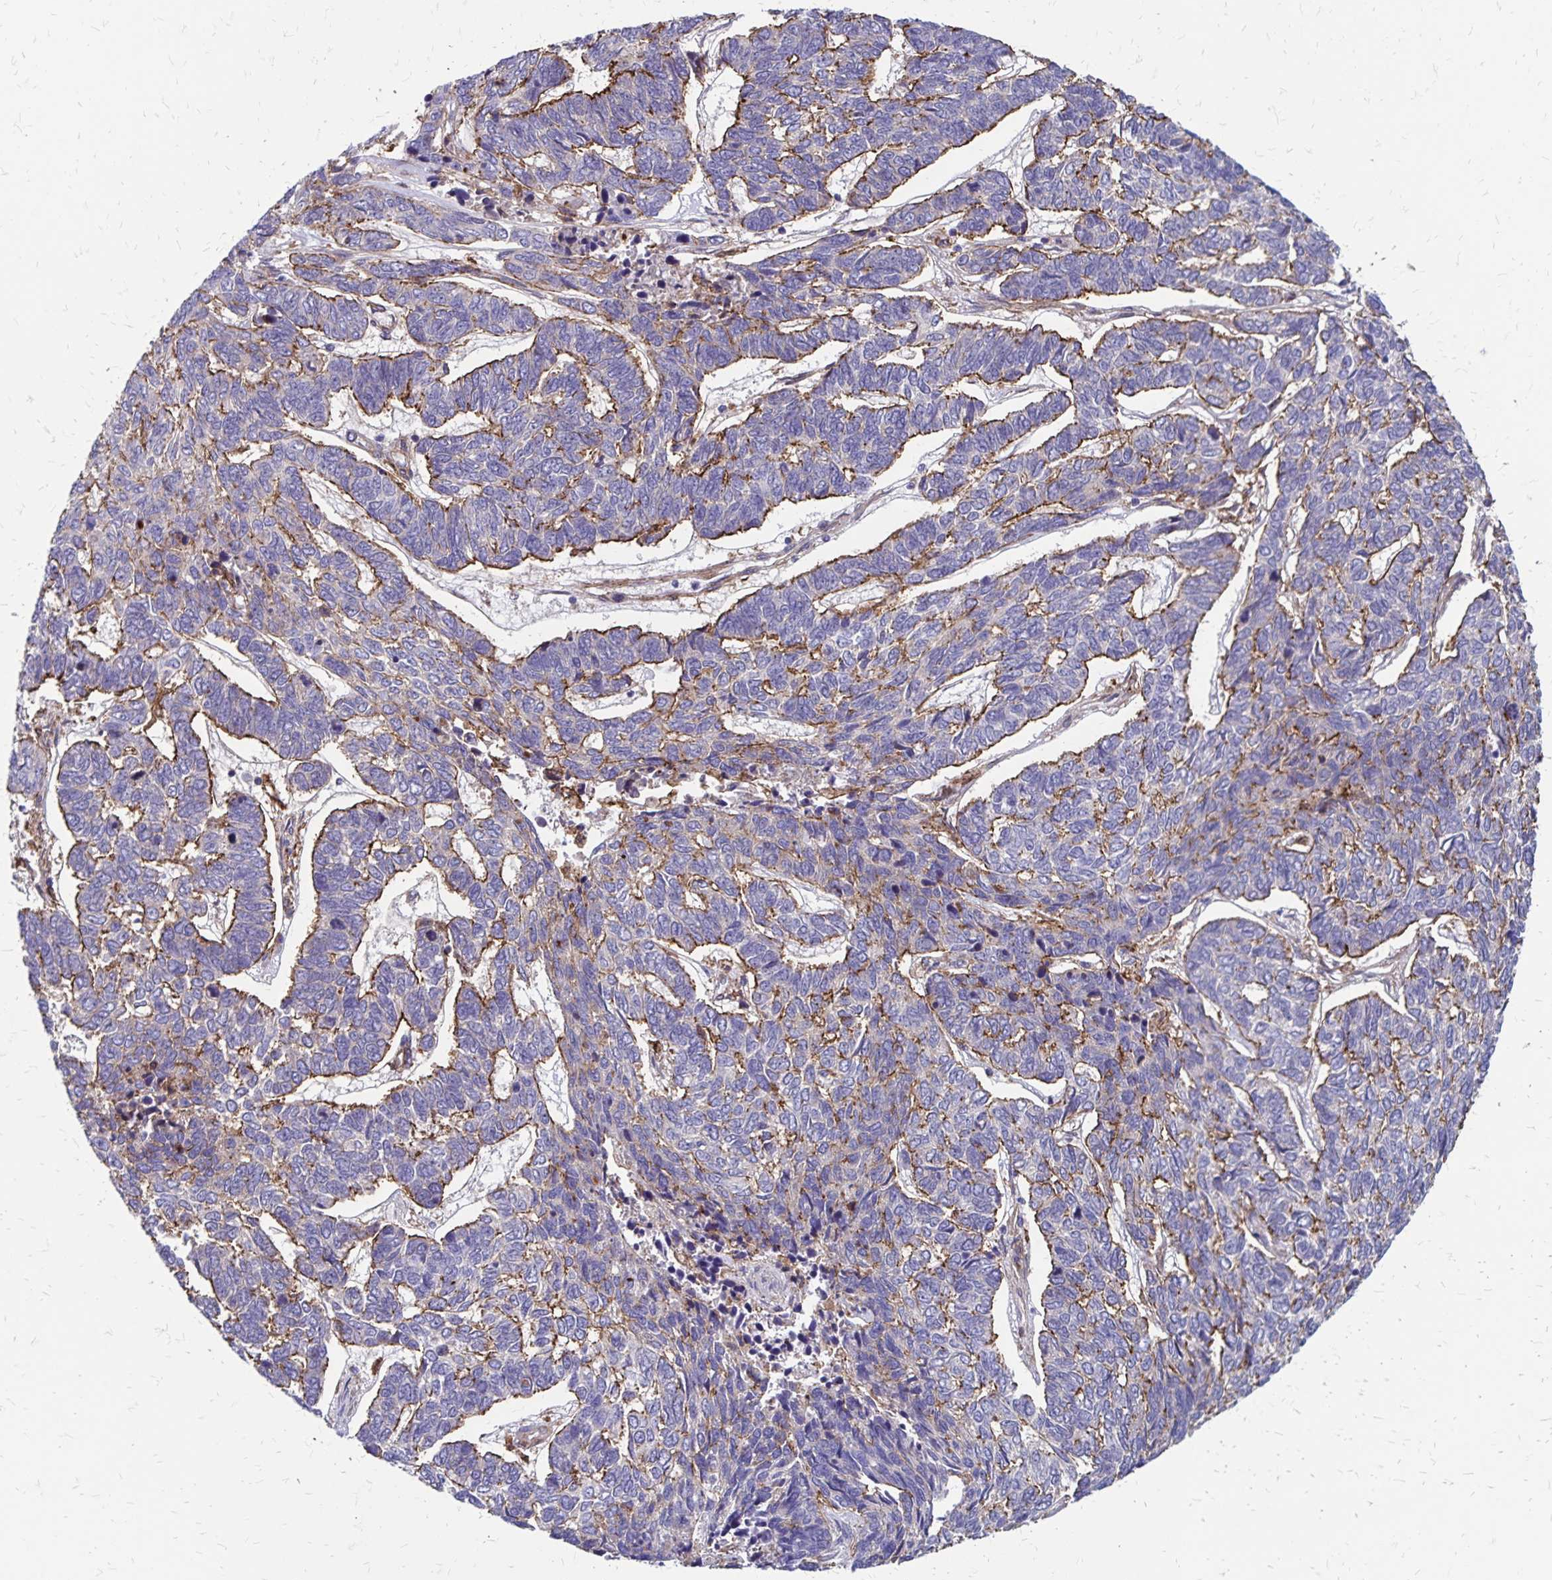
{"staining": {"intensity": "moderate", "quantity": "25%-75%", "location": "cytoplasmic/membranous"}, "tissue": "skin cancer", "cell_type": "Tumor cells", "image_type": "cancer", "snomed": [{"axis": "morphology", "description": "Basal cell carcinoma"}, {"axis": "topography", "description": "Skin"}], "caption": "A high-resolution micrograph shows IHC staining of skin basal cell carcinoma, which reveals moderate cytoplasmic/membranous staining in approximately 25%-75% of tumor cells.", "gene": "TNS3", "patient": {"sex": "female", "age": 65}}